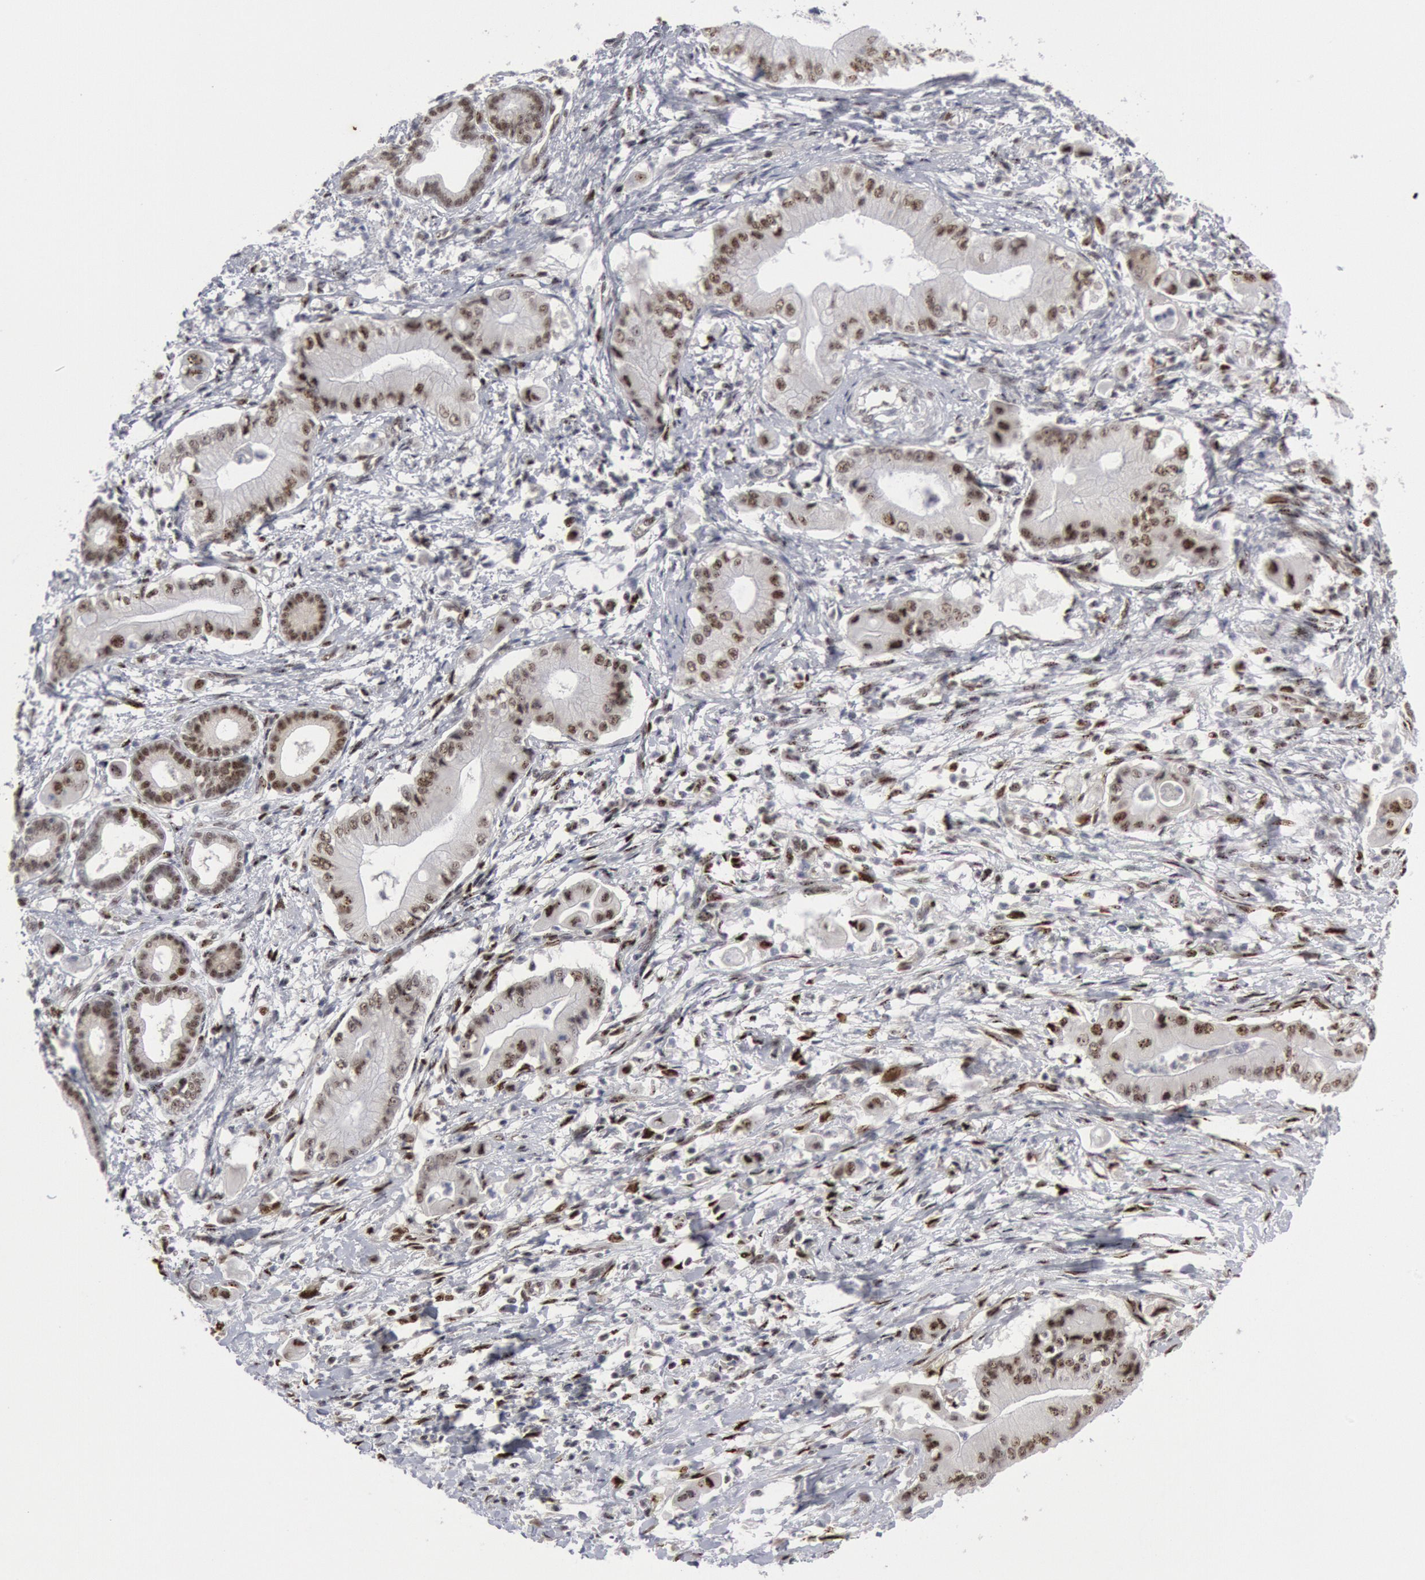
{"staining": {"intensity": "weak", "quantity": ">75%", "location": "nuclear"}, "tissue": "pancreatic cancer", "cell_type": "Tumor cells", "image_type": "cancer", "snomed": [{"axis": "morphology", "description": "Adenocarcinoma, NOS"}, {"axis": "topography", "description": "Pancreas"}], "caption": "Immunohistochemistry (IHC) (DAB) staining of human pancreatic cancer (adenocarcinoma) reveals weak nuclear protein staining in approximately >75% of tumor cells.", "gene": "FOXO1", "patient": {"sex": "male", "age": 62}}